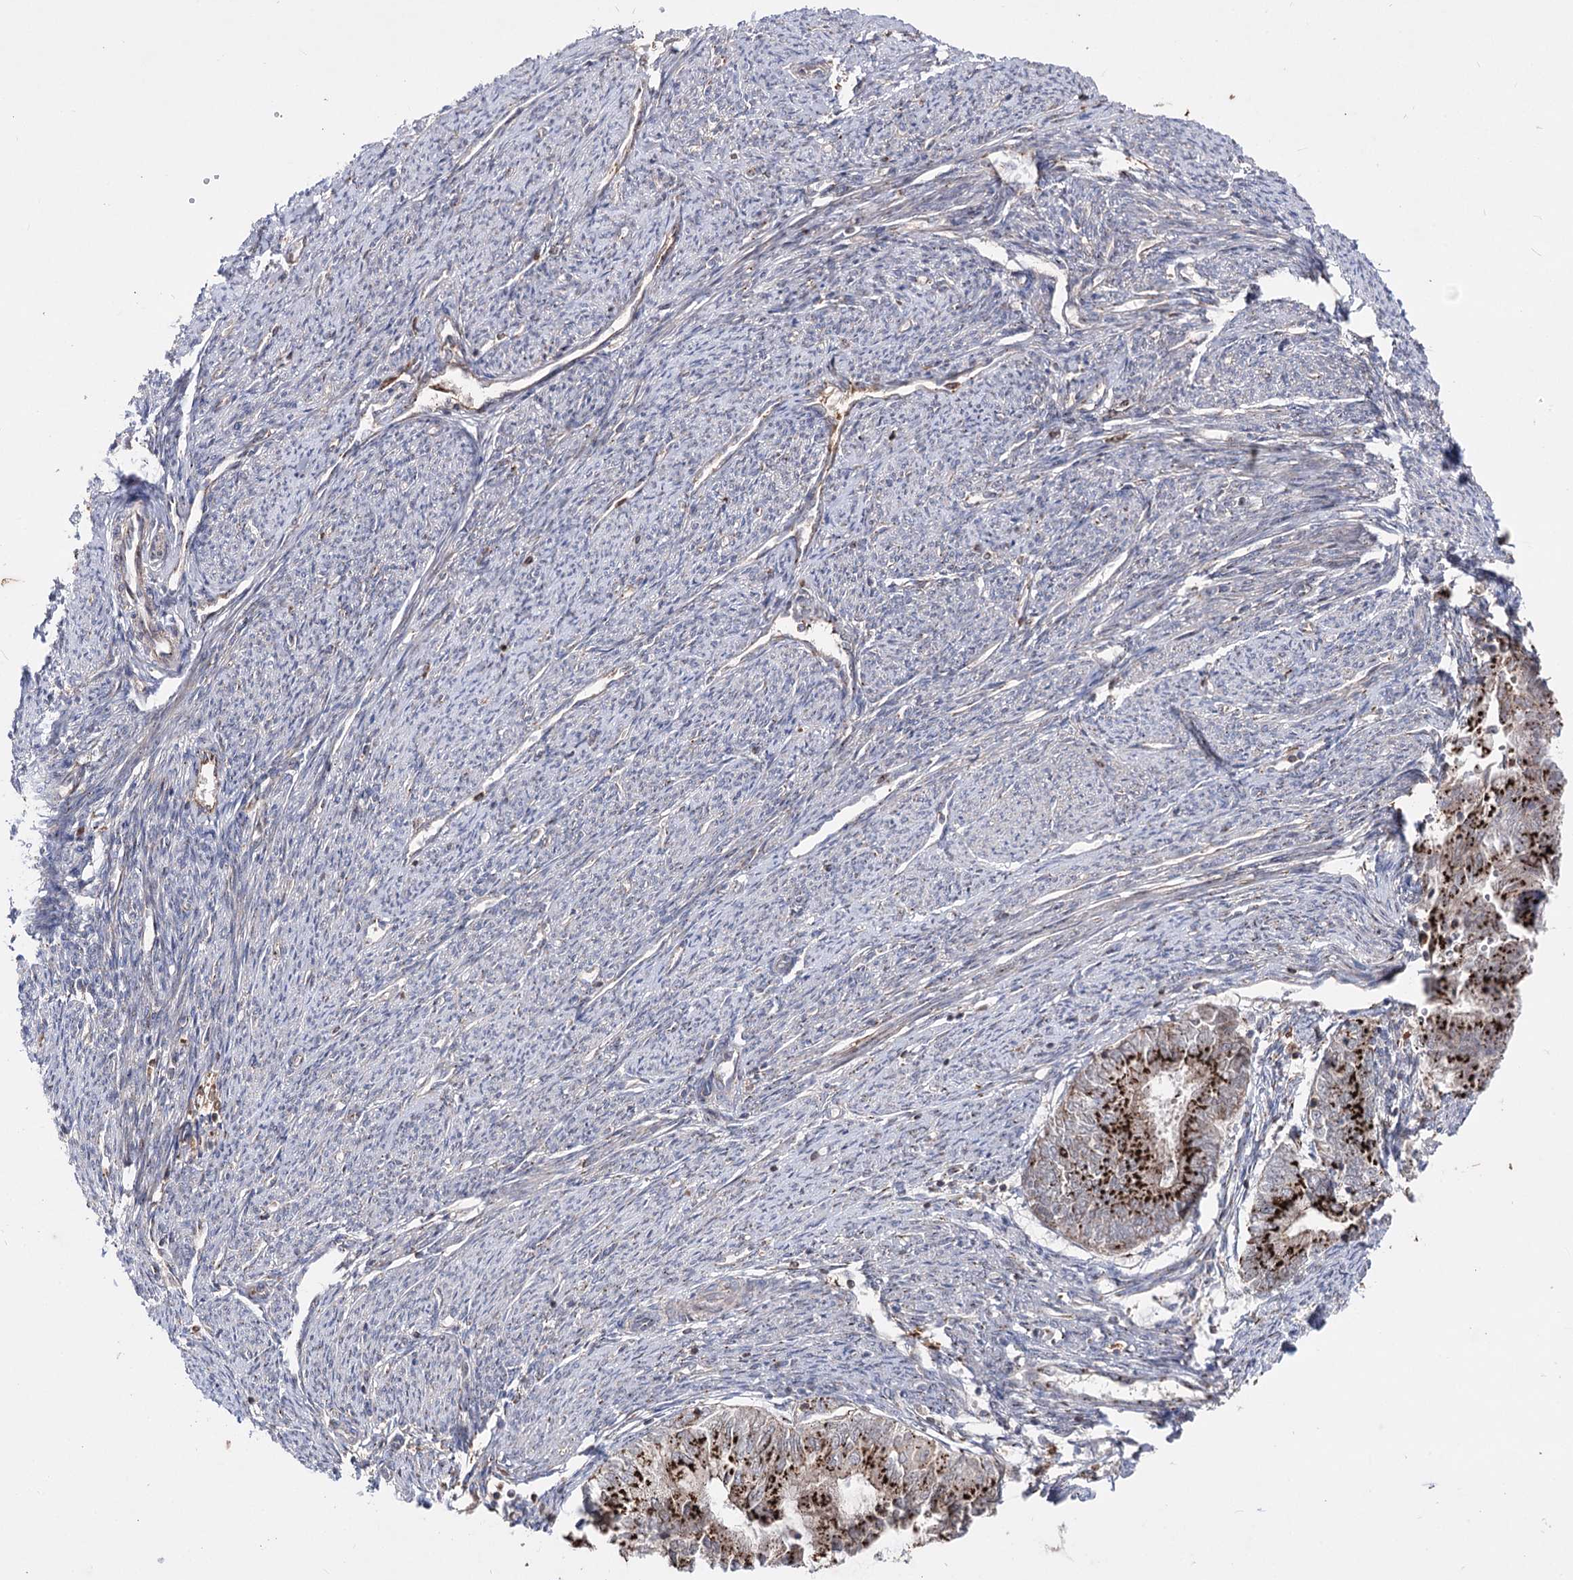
{"staining": {"intensity": "strong", "quantity": "25%-75%", "location": "cytoplasmic/membranous"}, "tissue": "smooth muscle", "cell_type": "Smooth muscle cells", "image_type": "normal", "snomed": [{"axis": "morphology", "description": "Normal tissue, NOS"}, {"axis": "topography", "description": "Smooth muscle"}, {"axis": "topography", "description": "Uterus"}], "caption": "DAB immunohistochemical staining of normal smooth muscle exhibits strong cytoplasmic/membranous protein positivity in about 25%-75% of smooth muscle cells.", "gene": "ARHGAP20", "patient": {"sex": "female", "age": 59}}